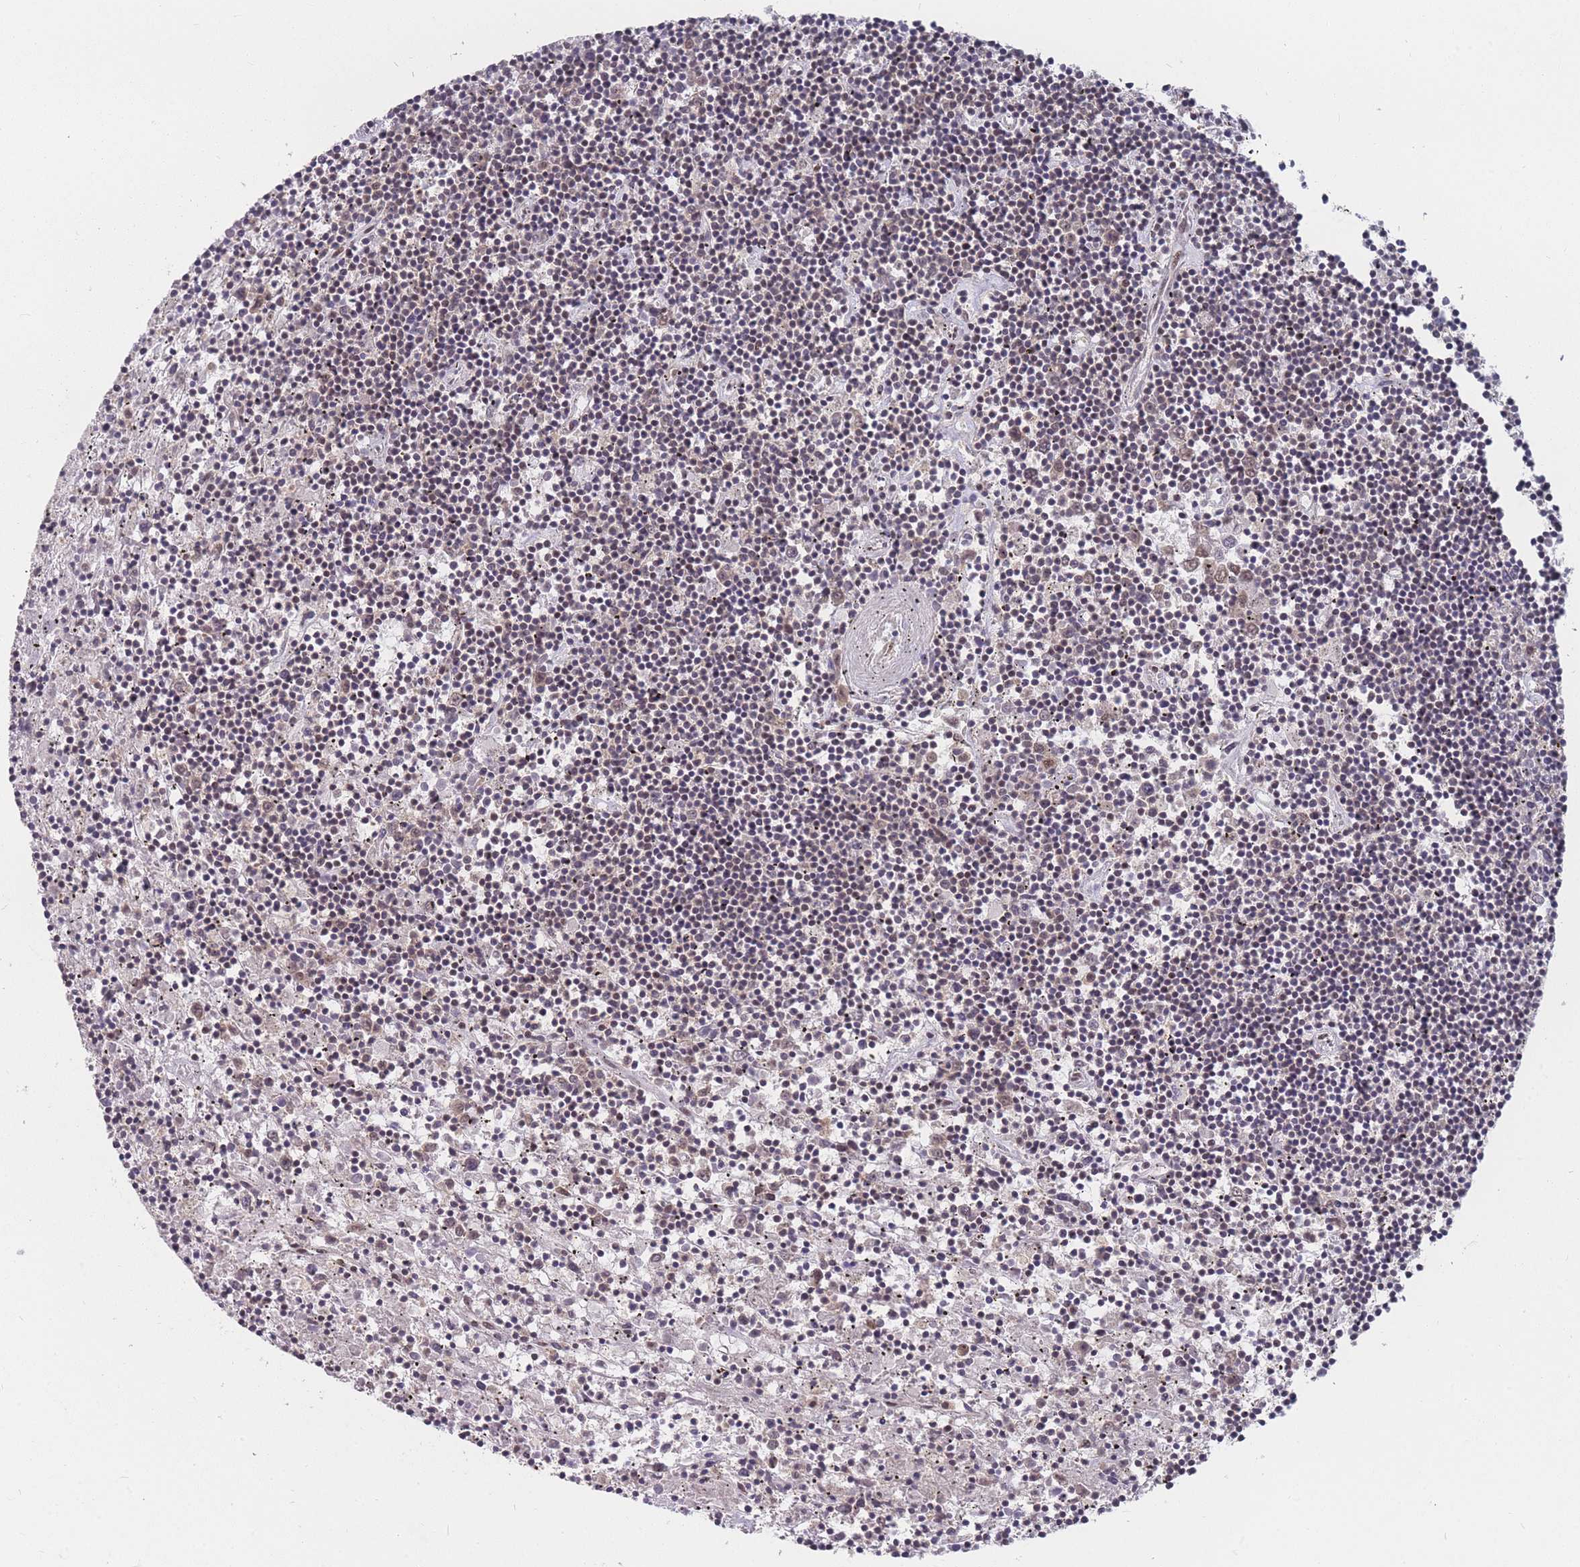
{"staining": {"intensity": "weak", "quantity": "25%-75%", "location": "nuclear"}, "tissue": "lymphoma", "cell_type": "Tumor cells", "image_type": "cancer", "snomed": [{"axis": "morphology", "description": "Malignant lymphoma, non-Hodgkin's type, Low grade"}, {"axis": "topography", "description": "Spleen"}], "caption": "Immunohistochemical staining of human lymphoma demonstrates weak nuclear protein positivity in approximately 25%-75% of tumor cells.", "gene": "SNRPA1", "patient": {"sex": "male", "age": 76}}